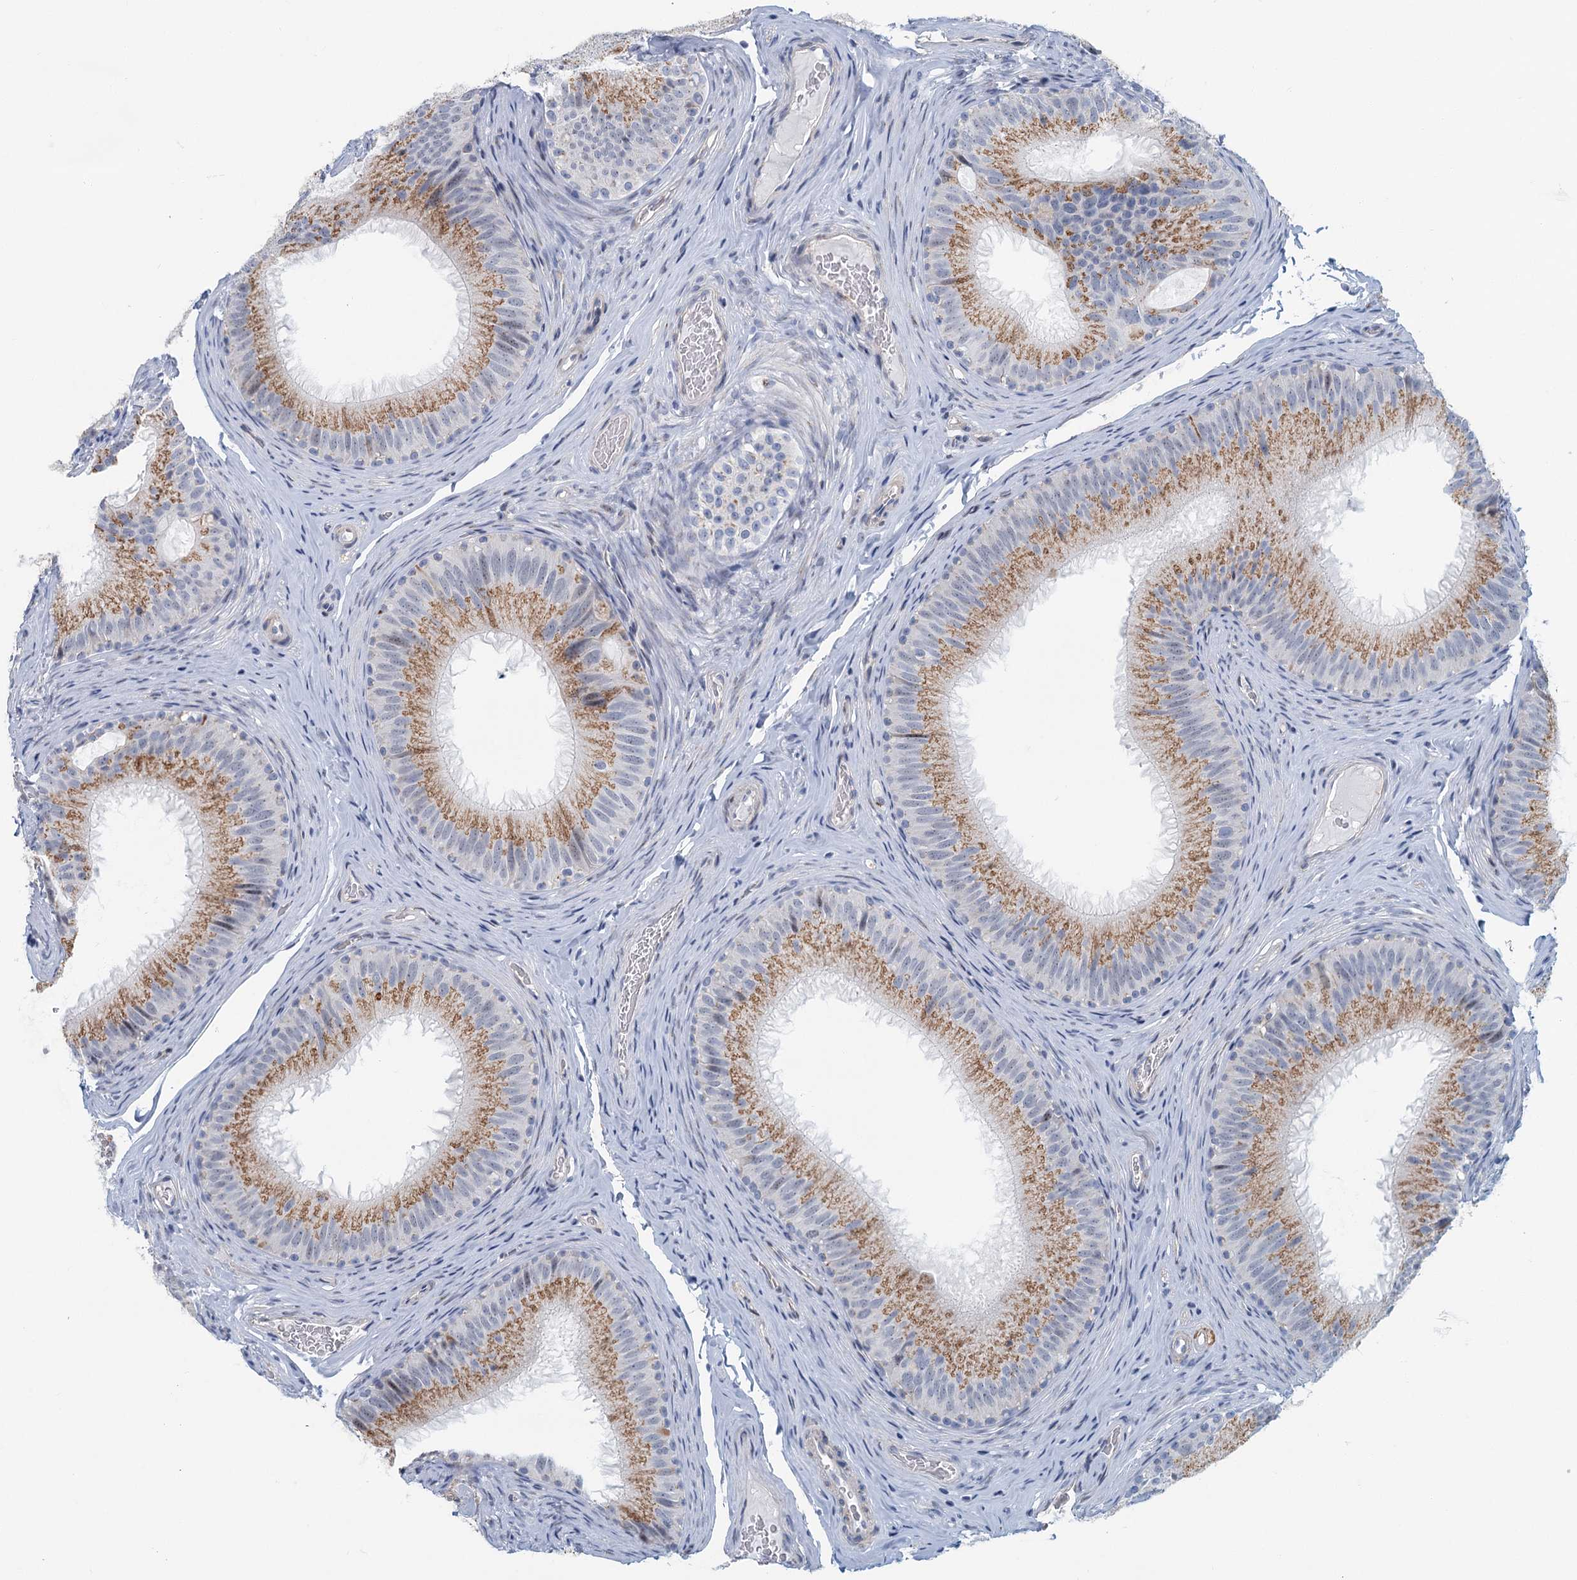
{"staining": {"intensity": "moderate", "quantity": ">75%", "location": "cytoplasmic/membranous"}, "tissue": "epididymis", "cell_type": "Glandular cells", "image_type": "normal", "snomed": [{"axis": "morphology", "description": "Normal tissue, NOS"}, {"axis": "topography", "description": "Epididymis"}], "caption": "Protein staining of unremarkable epididymis reveals moderate cytoplasmic/membranous expression in about >75% of glandular cells.", "gene": "ZNF527", "patient": {"sex": "male", "age": 34}}